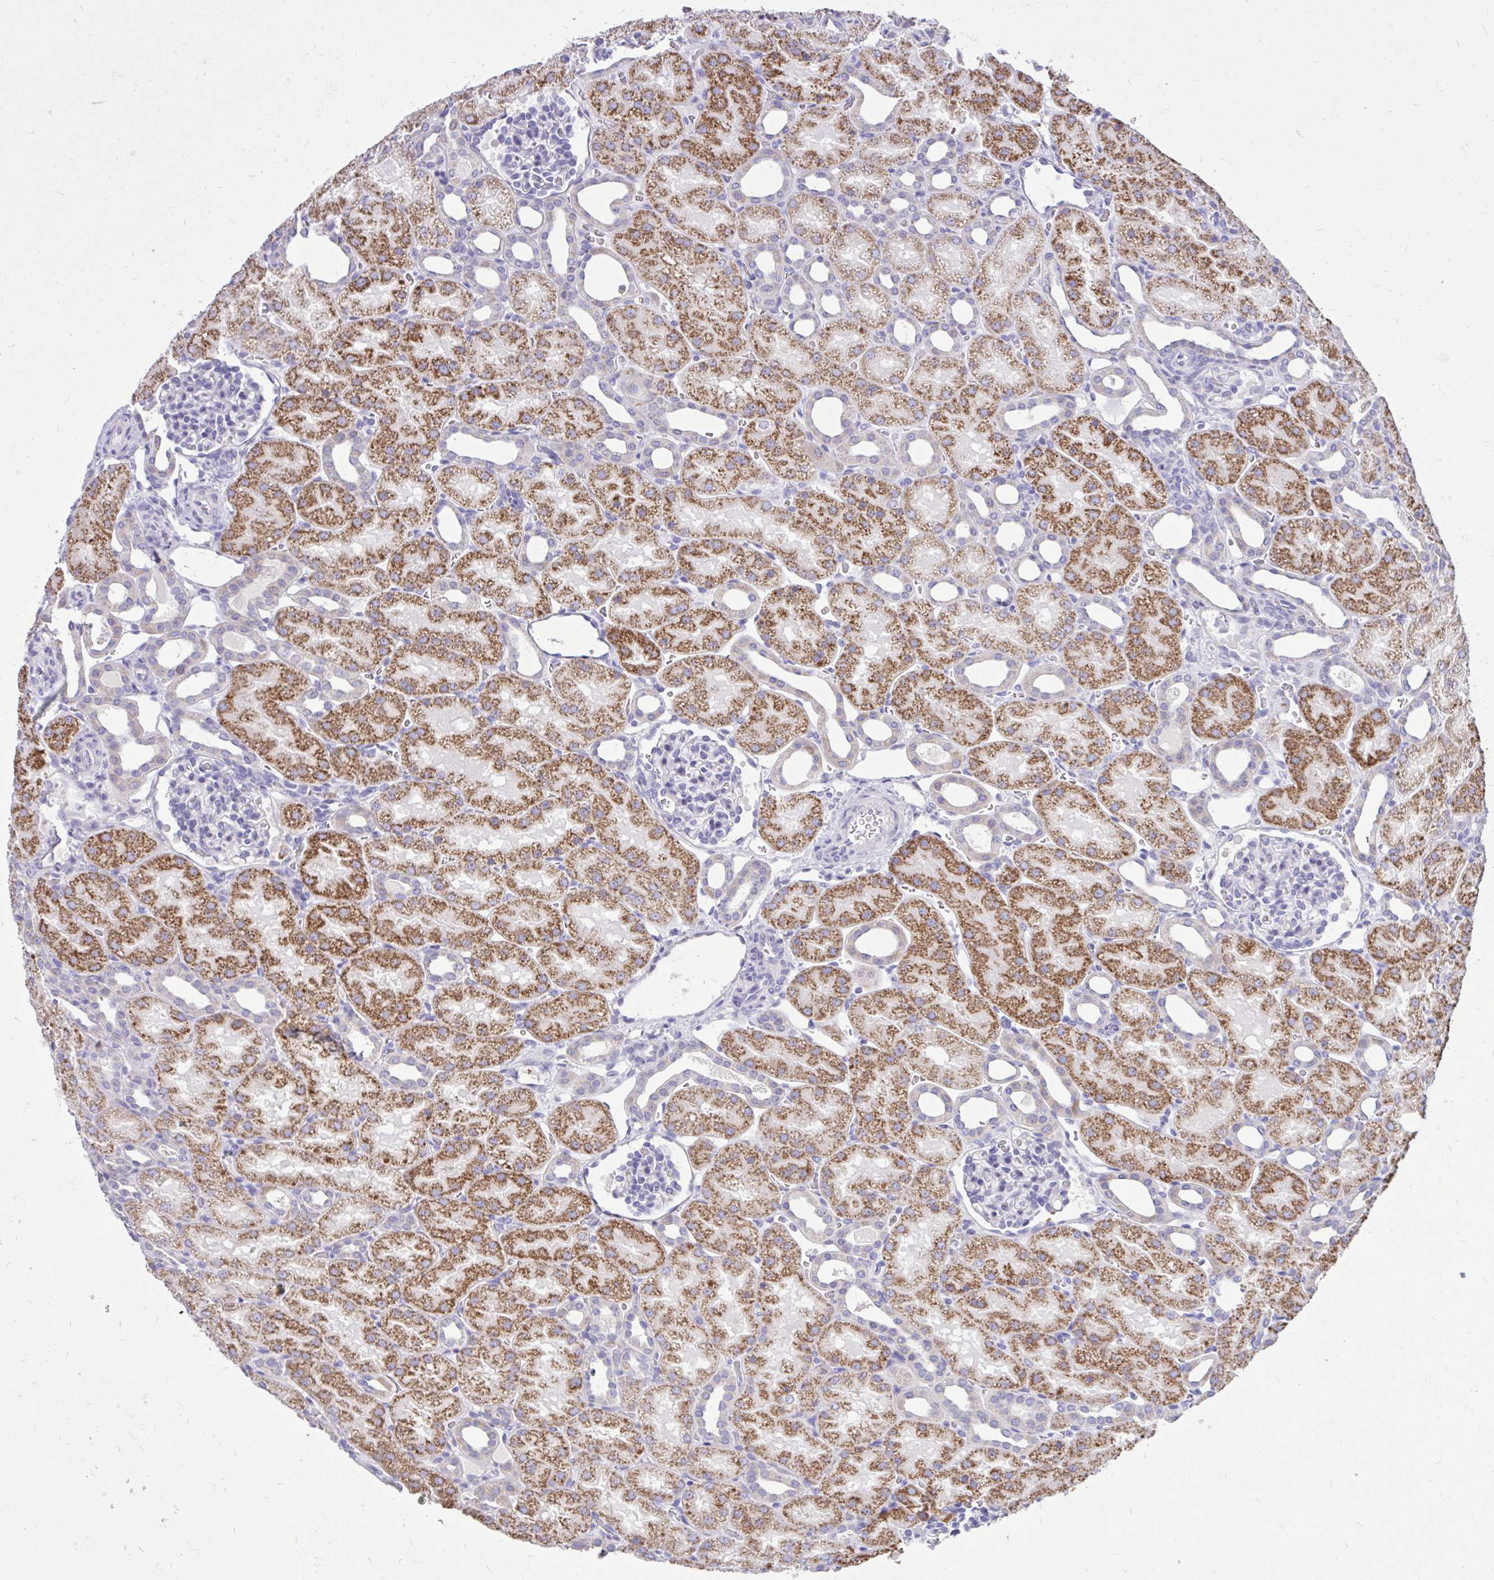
{"staining": {"intensity": "negative", "quantity": "none", "location": "none"}, "tissue": "kidney", "cell_type": "Cells in glomeruli", "image_type": "normal", "snomed": [{"axis": "morphology", "description": "Normal tissue, NOS"}, {"axis": "topography", "description": "Kidney"}], "caption": "This is an immunohistochemistry histopathology image of benign kidney. There is no positivity in cells in glomeruli.", "gene": "NNMT", "patient": {"sex": "male", "age": 2}}